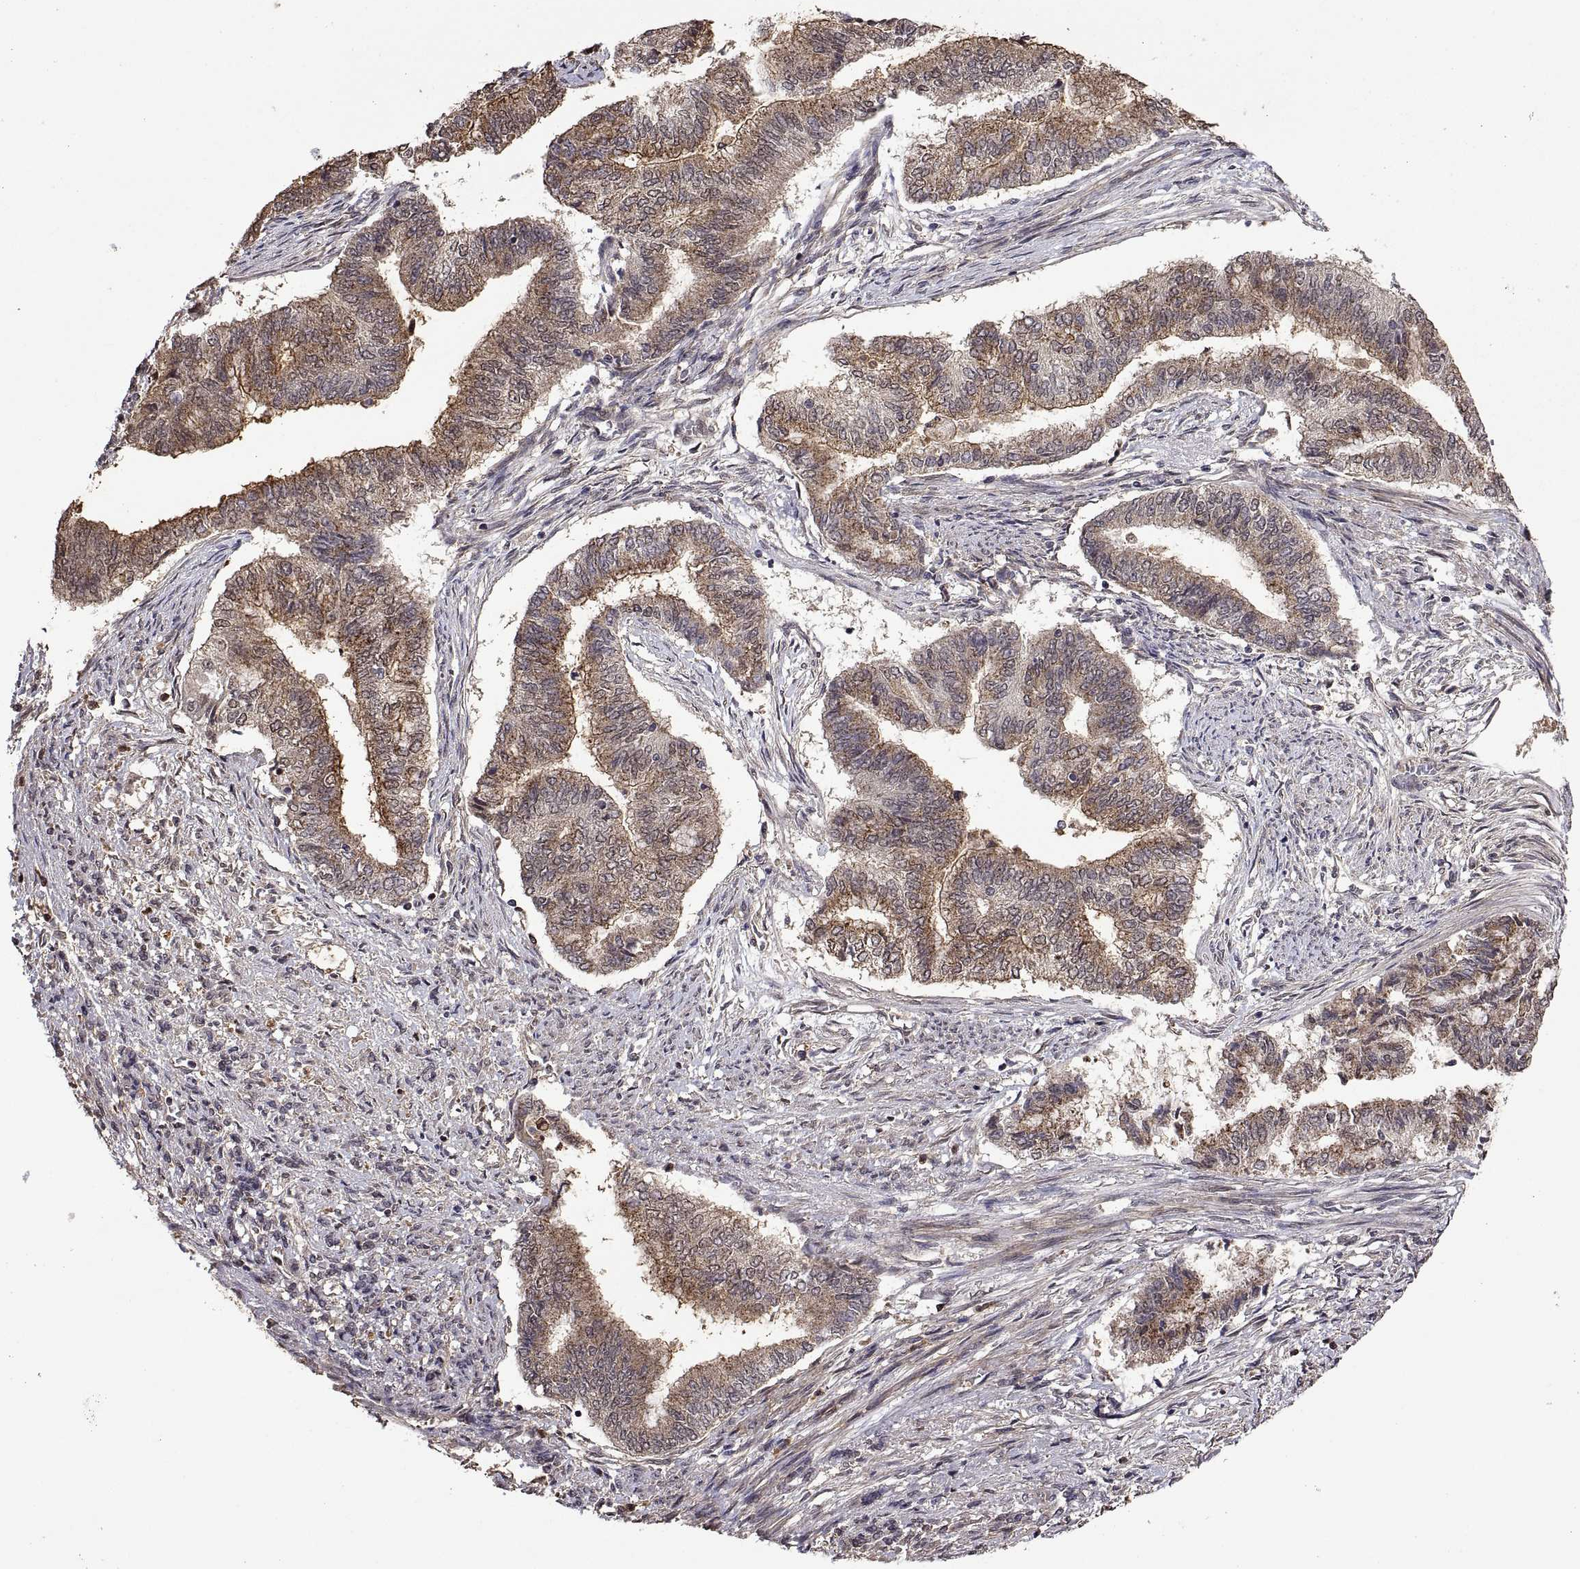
{"staining": {"intensity": "weak", "quantity": ">75%", "location": "cytoplasmic/membranous"}, "tissue": "endometrial cancer", "cell_type": "Tumor cells", "image_type": "cancer", "snomed": [{"axis": "morphology", "description": "Adenocarcinoma, NOS"}, {"axis": "topography", "description": "Endometrium"}], "caption": "The photomicrograph reveals immunohistochemical staining of endometrial adenocarcinoma. There is weak cytoplasmic/membranous staining is identified in approximately >75% of tumor cells.", "gene": "ZNRF2", "patient": {"sex": "female", "age": 65}}